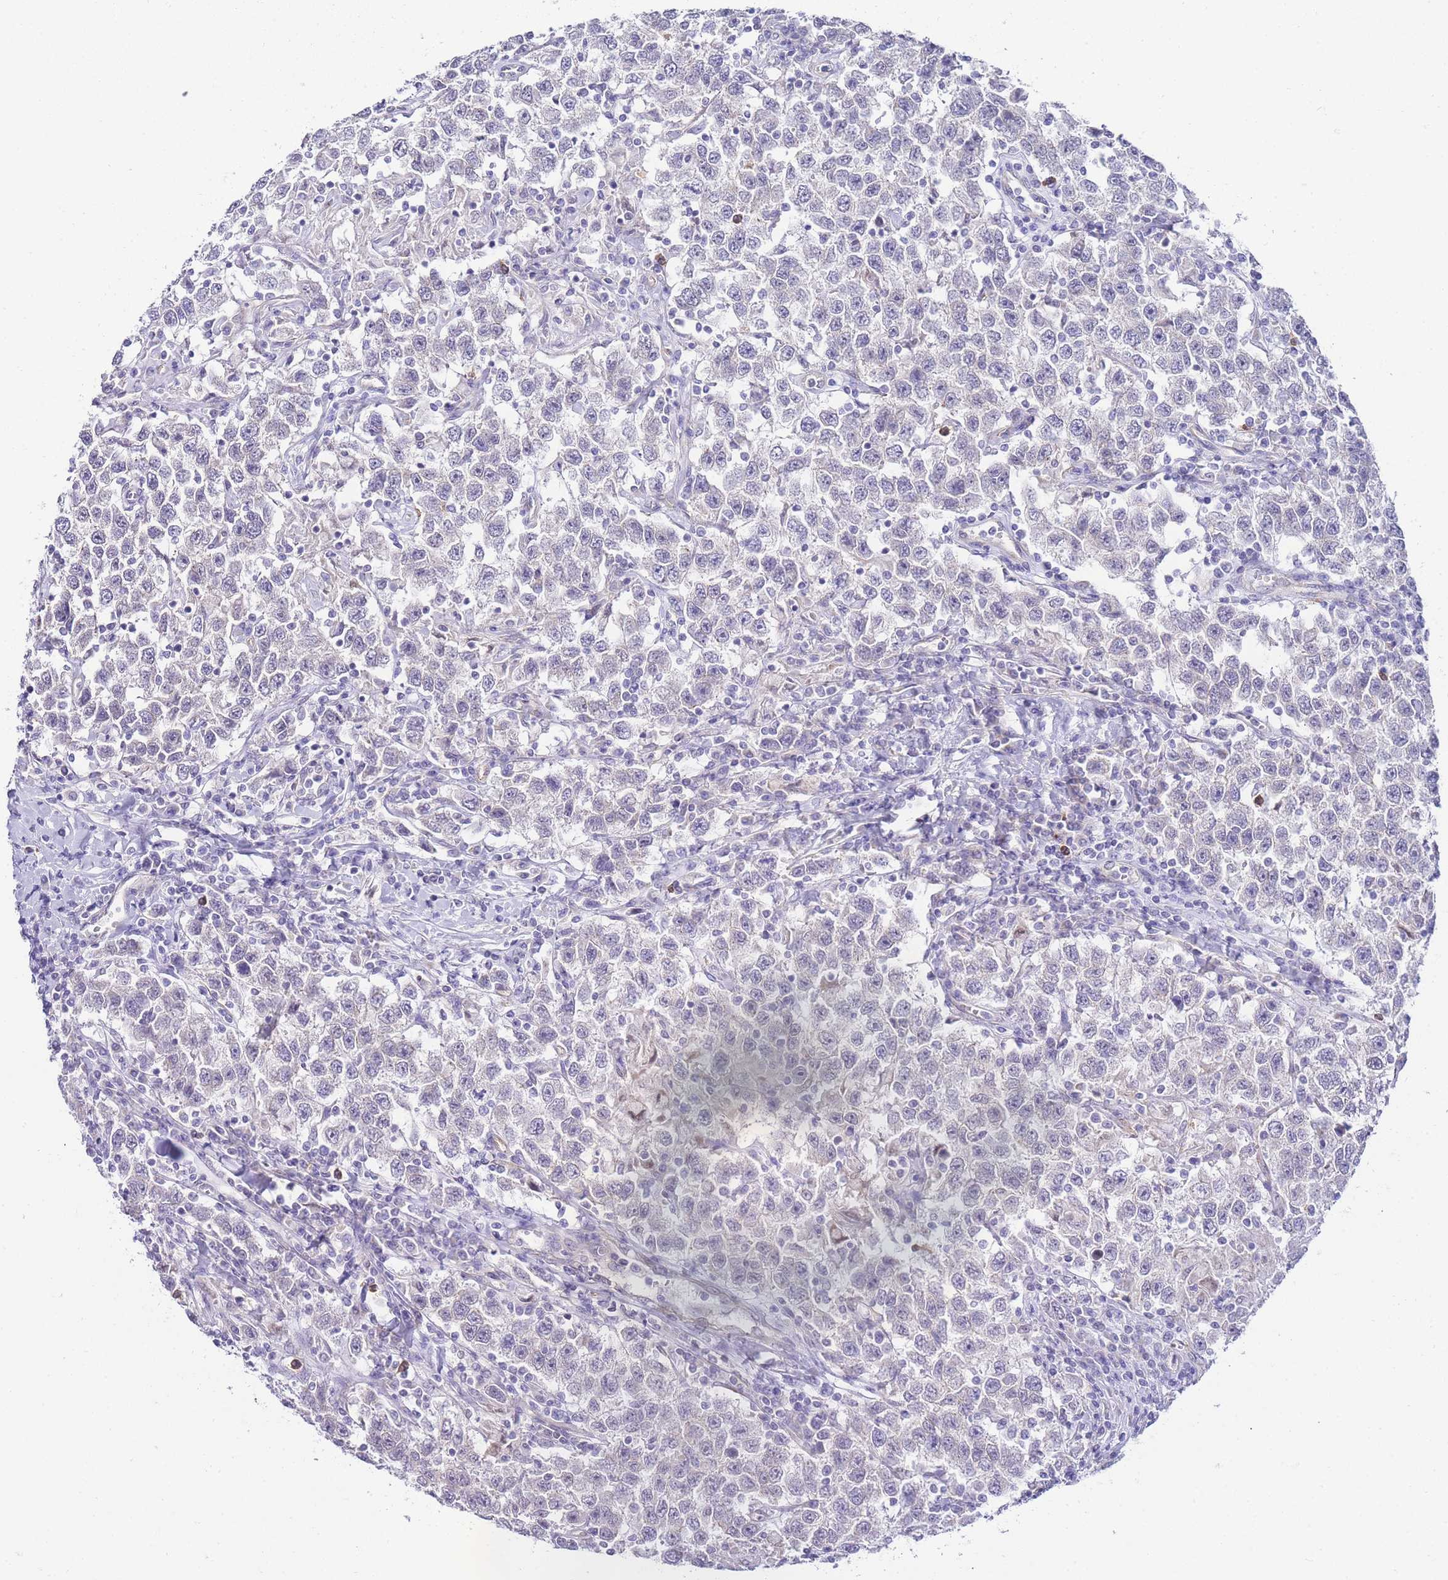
{"staining": {"intensity": "negative", "quantity": "none", "location": "none"}, "tissue": "testis cancer", "cell_type": "Tumor cells", "image_type": "cancer", "snomed": [{"axis": "morphology", "description": "Seminoma, NOS"}, {"axis": "topography", "description": "Testis"}], "caption": "The immunohistochemistry (IHC) histopathology image has no significant positivity in tumor cells of testis cancer tissue.", "gene": "PDCD7", "patient": {"sex": "male", "age": 41}}